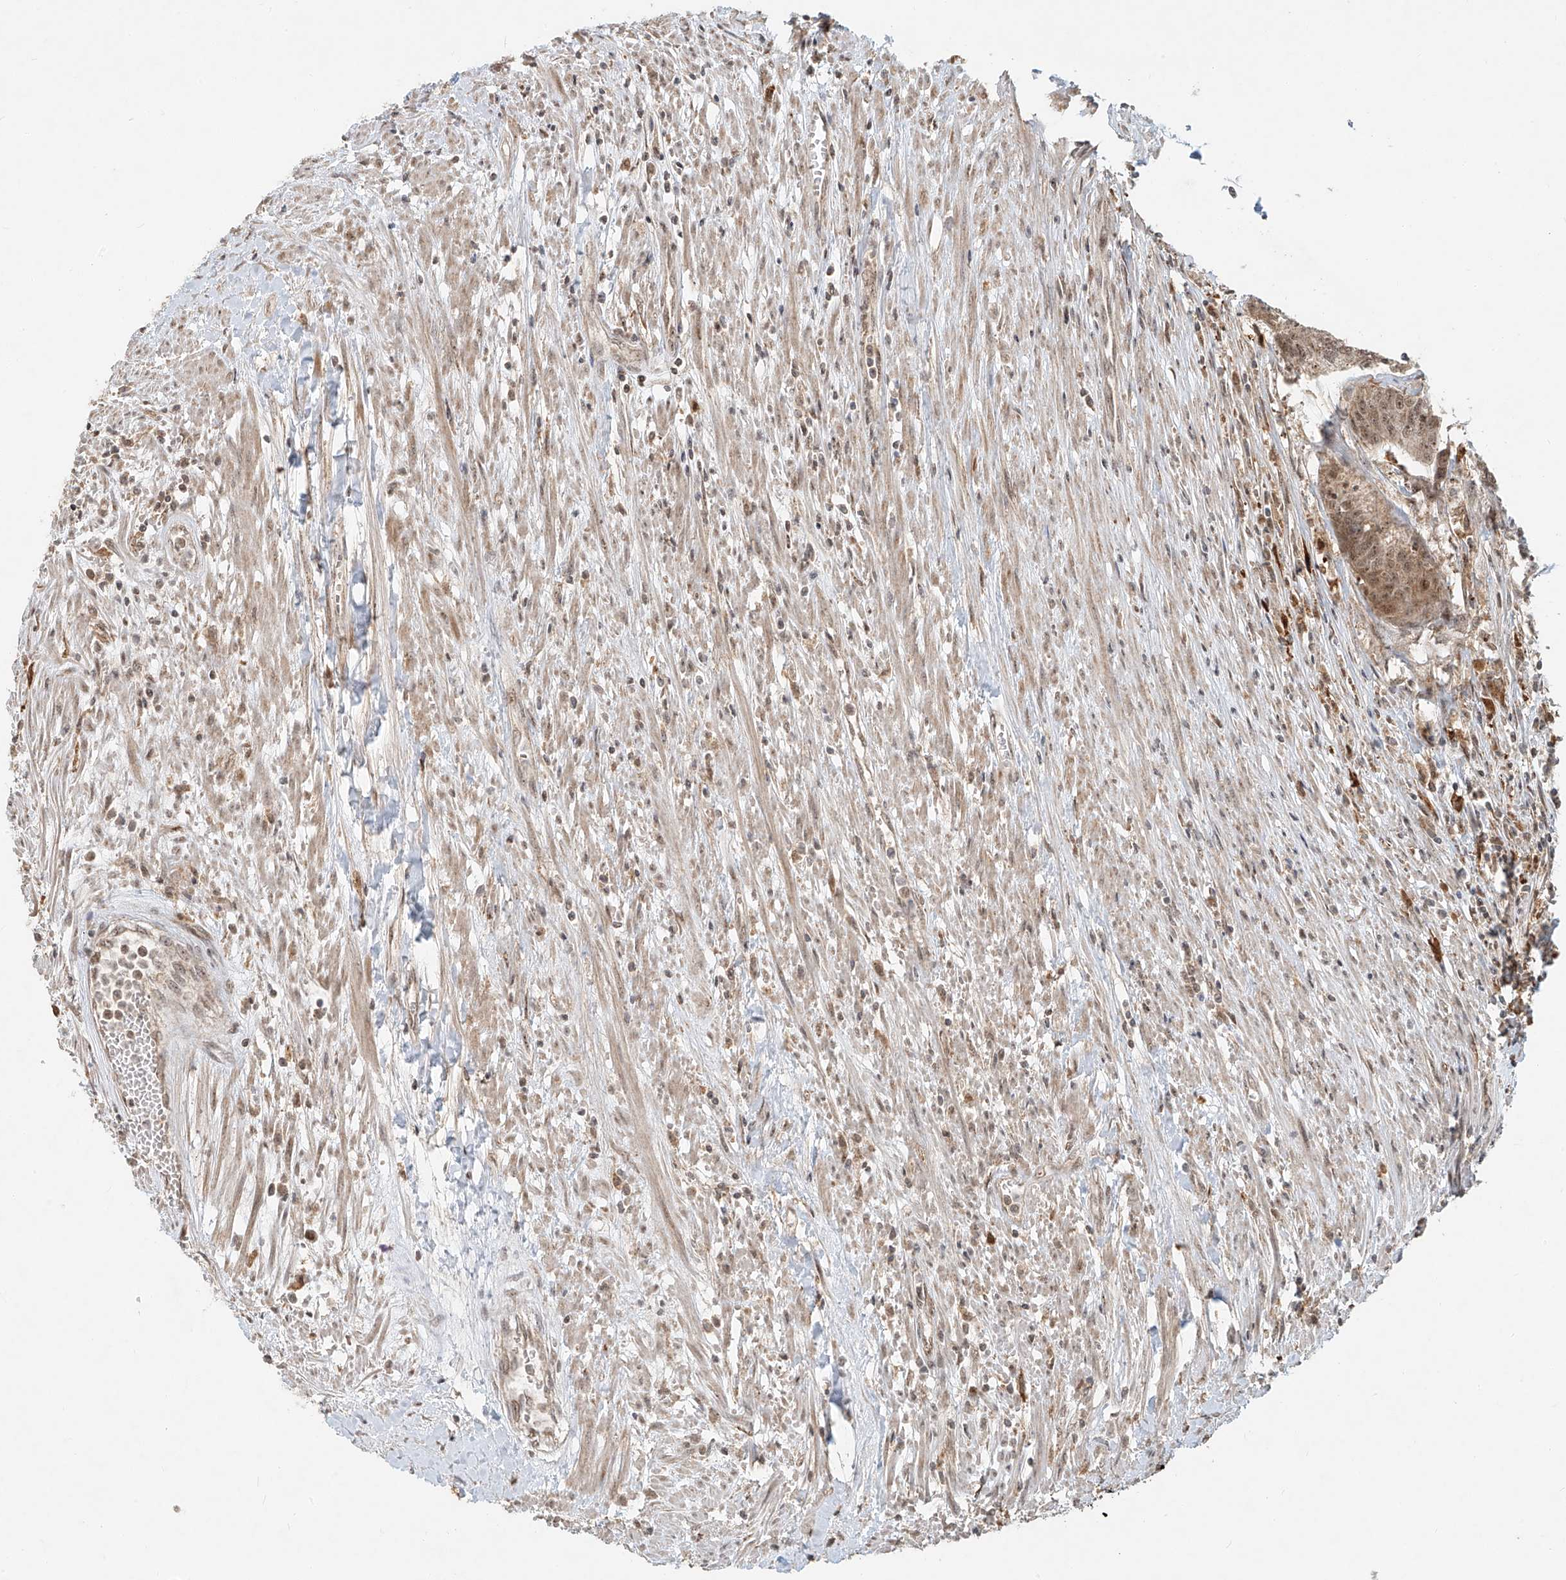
{"staining": {"intensity": "weak", "quantity": ">75%", "location": "cytoplasmic/membranous,nuclear"}, "tissue": "colorectal cancer", "cell_type": "Tumor cells", "image_type": "cancer", "snomed": [{"axis": "morphology", "description": "Adenocarcinoma, NOS"}, {"axis": "topography", "description": "Colon"}], "caption": "A brown stain highlights weak cytoplasmic/membranous and nuclear expression of a protein in adenocarcinoma (colorectal) tumor cells. (DAB (3,3'-diaminobenzidine) IHC with brightfield microscopy, high magnification).", "gene": "SYTL3", "patient": {"sex": "female", "age": 67}}